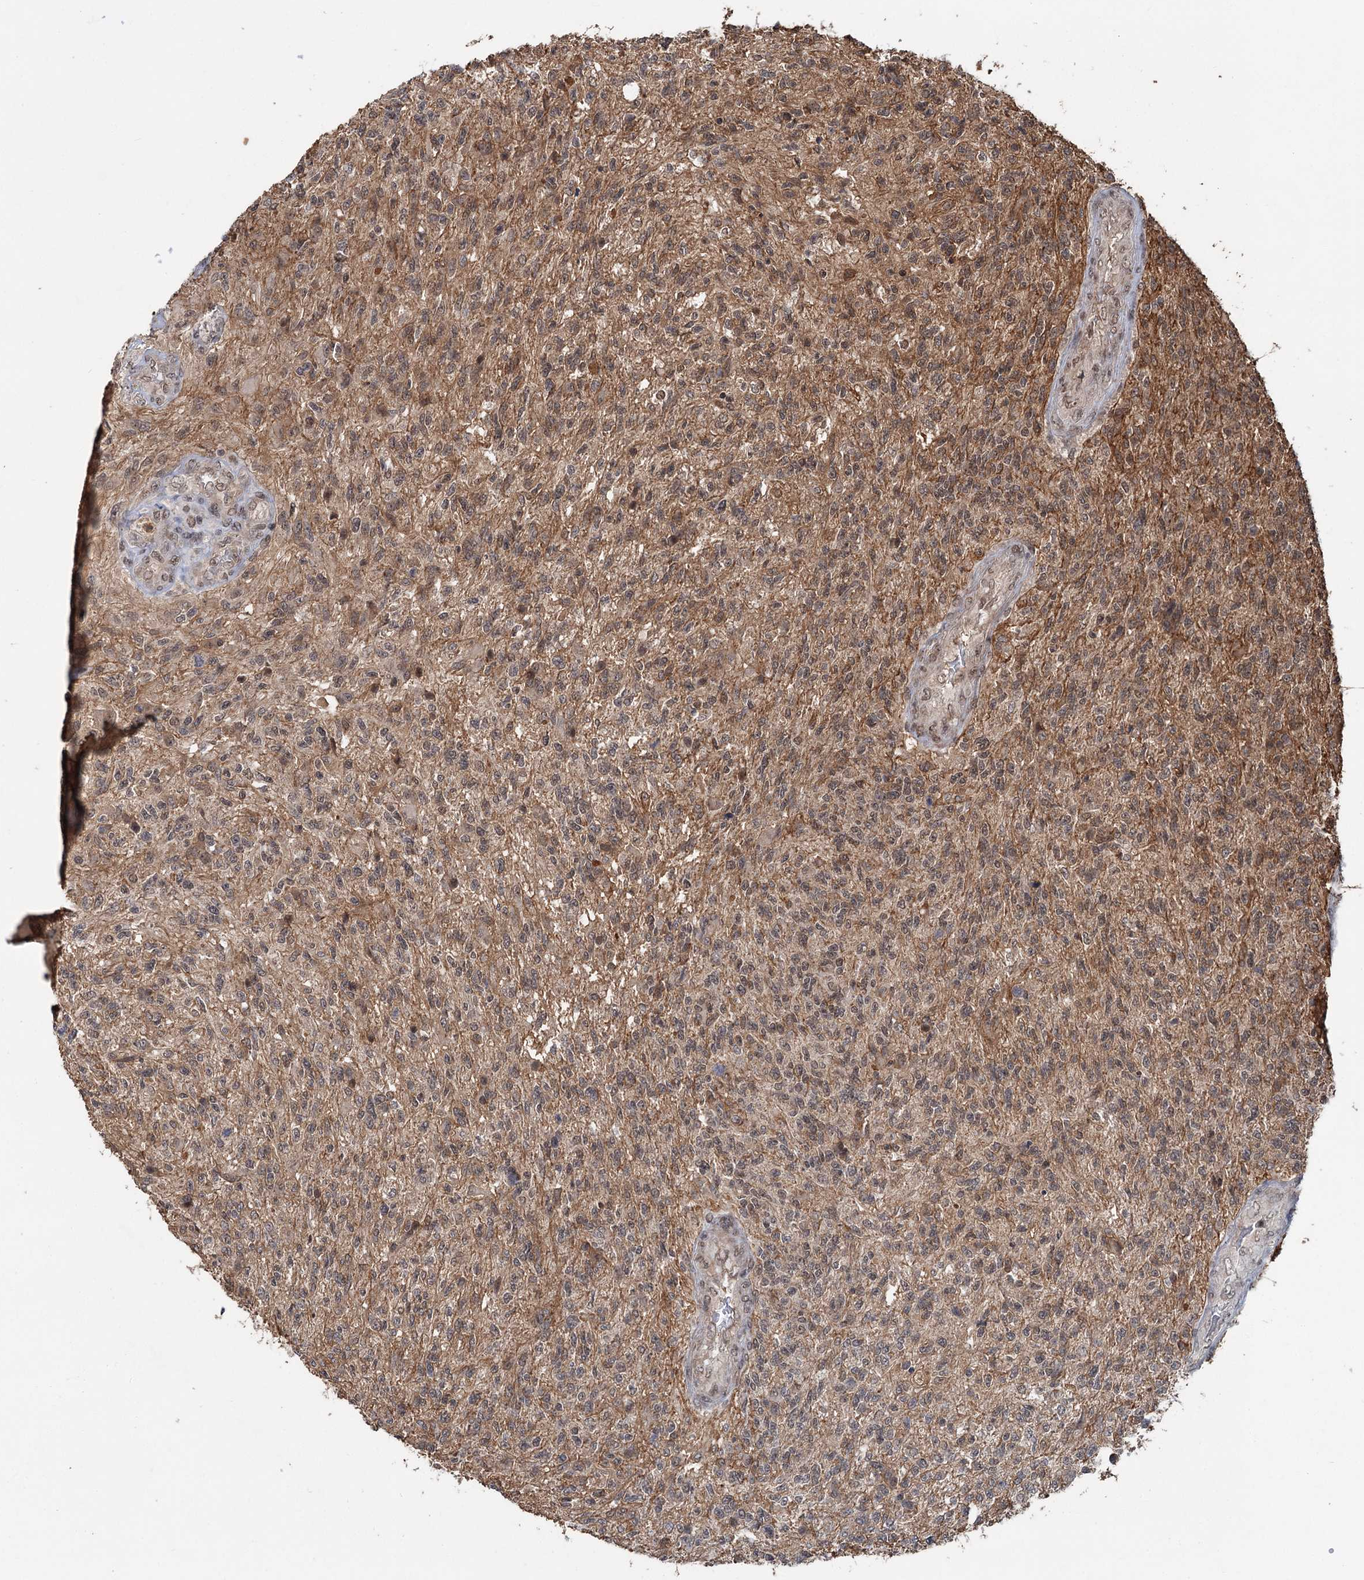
{"staining": {"intensity": "weak", "quantity": "25%-75%", "location": "nuclear"}, "tissue": "glioma", "cell_type": "Tumor cells", "image_type": "cancer", "snomed": [{"axis": "morphology", "description": "Glioma, malignant, High grade"}, {"axis": "topography", "description": "Brain"}], "caption": "Human high-grade glioma (malignant) stained with a protein marker shows weak staining in tumor cells.", "gene": "KANSL2", "patient": {"sex": "male", "age": 56}}